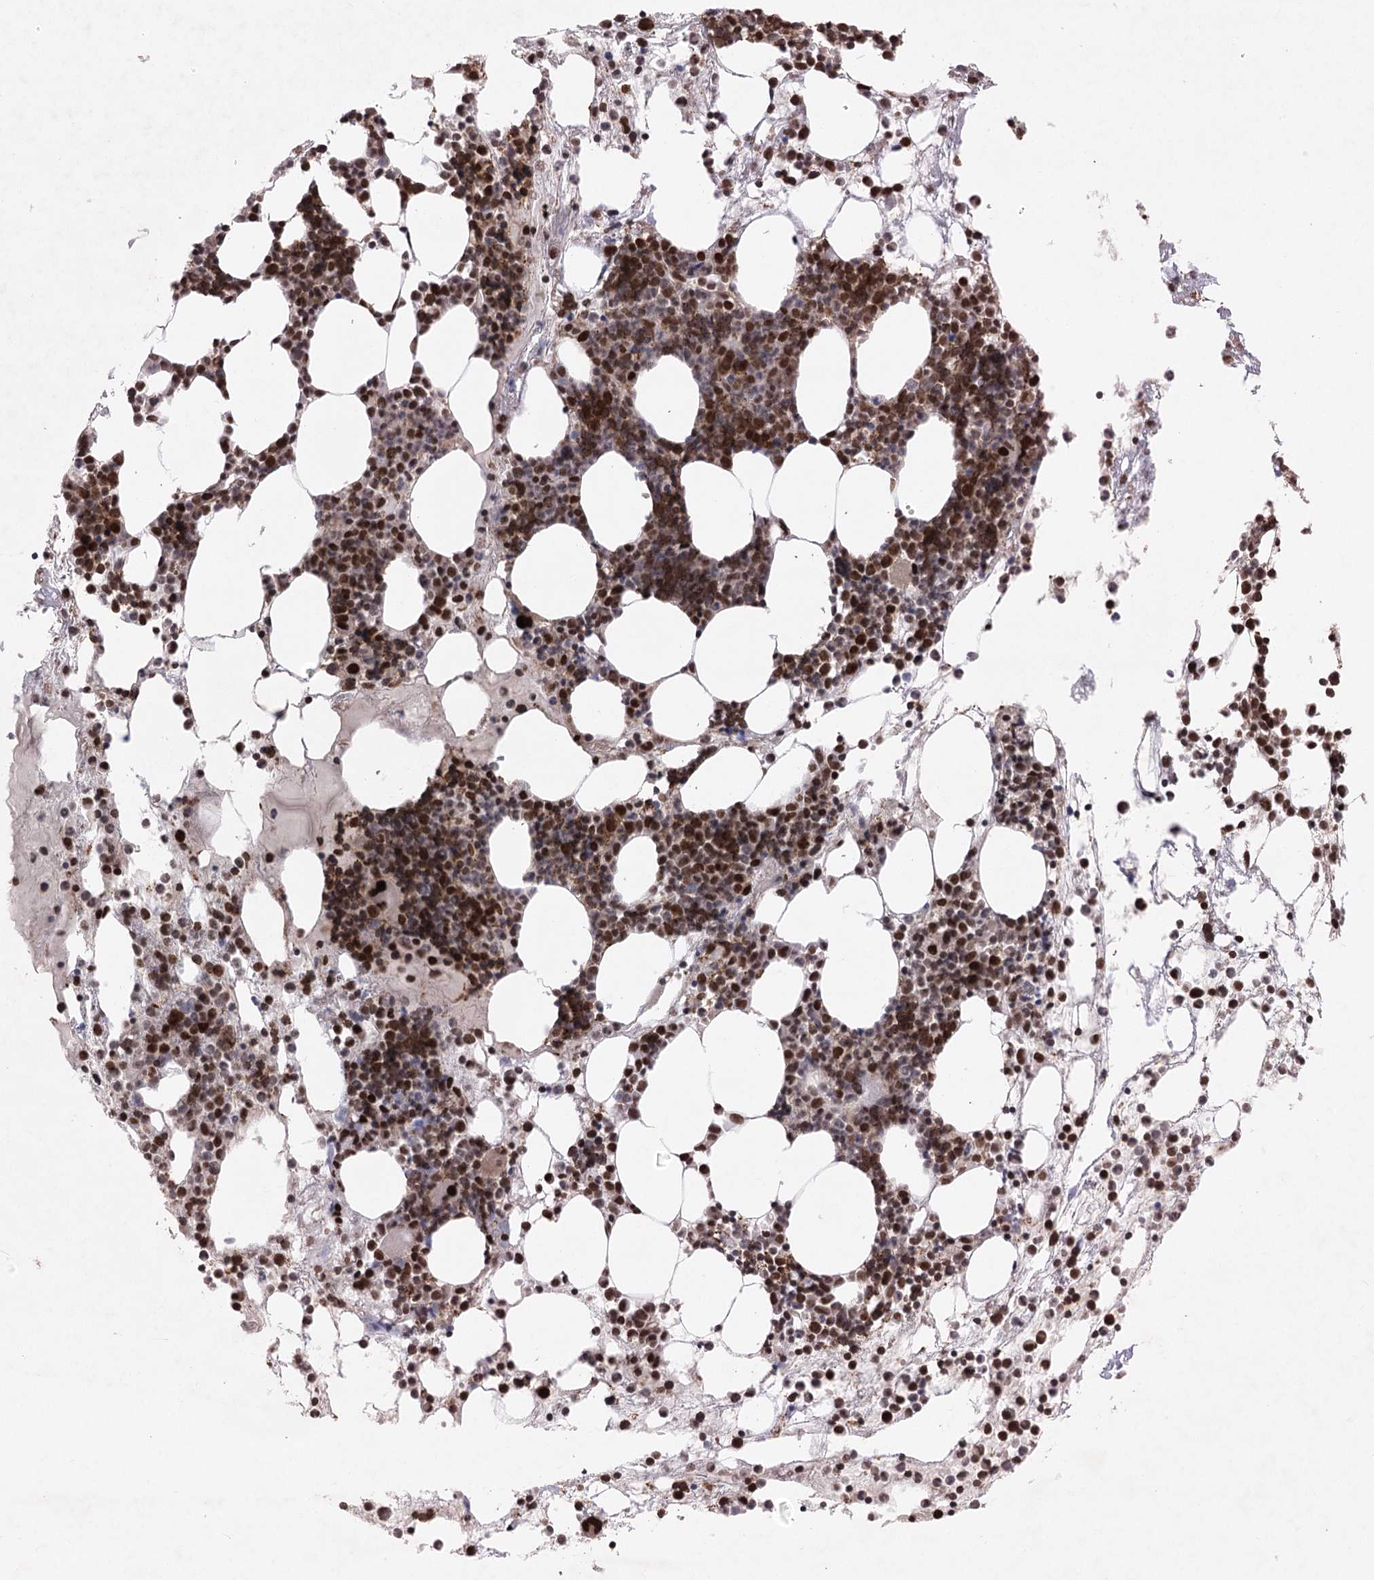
{"staining": {"intensity": "strong", "quantity": ">75%", "location": "cytoplasmic/membranous,nuclear"}, "tissue": "bone marrow", "cell_type": "Hematopoietic cells", "image_type": "normal", "snomed": [{"axis": "morphology", "description": "Normal tissue, NOS"}, {"axis": "topography", "description": "Bone marrow"}], "caption": "High-power microscopy captured an immunohistochemistry (IHC) photomicrograph of unremarkable bone marrow, revealing strong cytoplasmic/membranous,nuclear staining in about >75% of hematopoietic cells.", "gene": "ZCCHC8", "patient": {"sex": "male", "age": 75}}